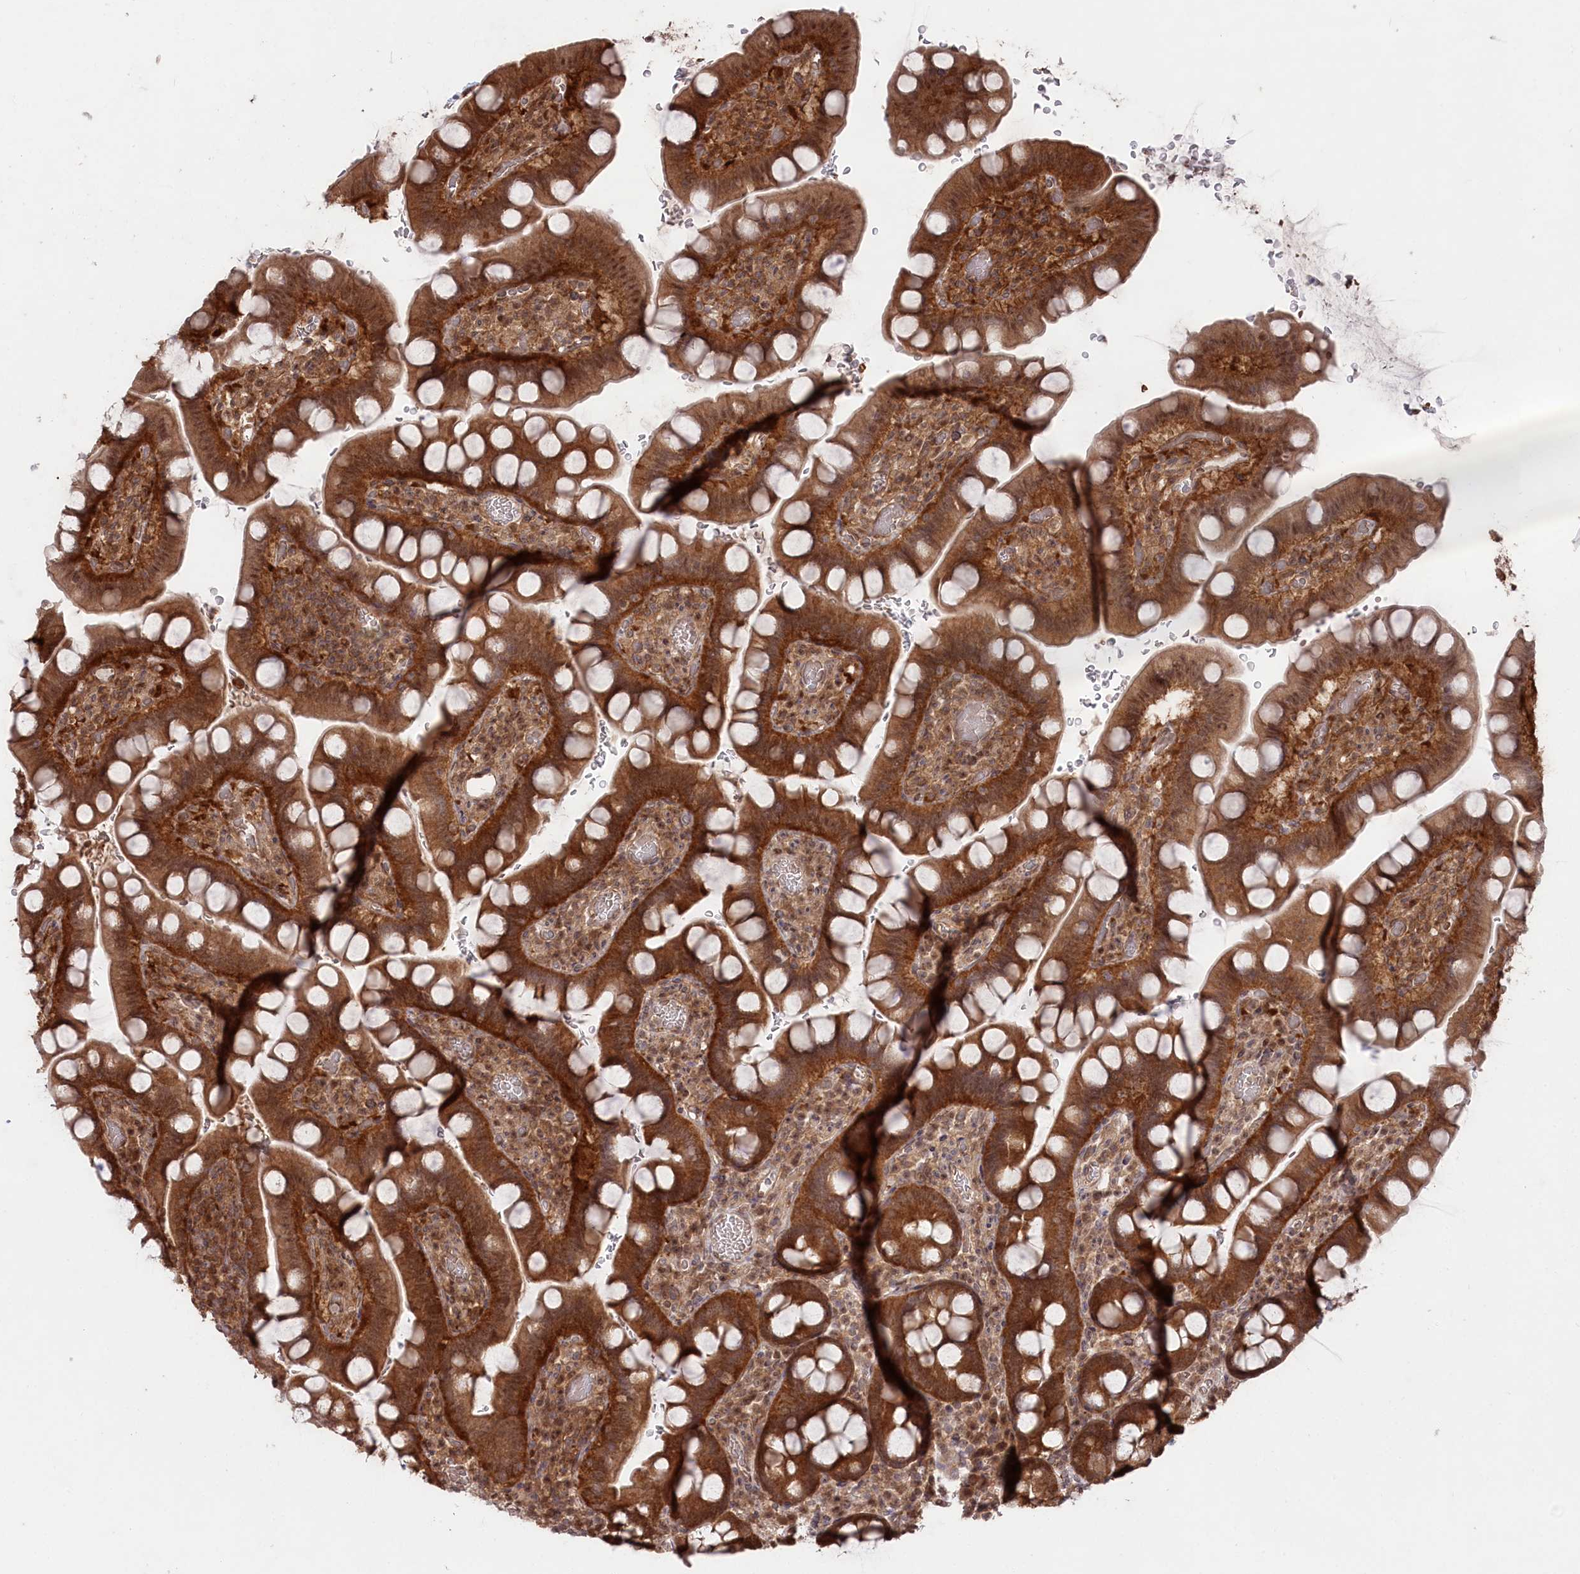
{"staining": {"intensity": "strong", "quantity": ">75%", "location": "cytoplasmic/membranous,nuclear"}, "tissue": "small intestine", "cell_type": "Glandular cells", "image_type": "normal", "snomed": [{"axis": "morphology", "description": "Normal tissue, NOS"}, {"axis": "topography", "description": "Stomach, upper"}, {"axis": "topography", "description": "Stomach, lower"}, {"axis": "topography", "description": "Small intestine"}], "caption": "Immunohistochemistry (IHC) histopathology image of normal small intestine: small intestine stained using immunohistochemistry (IHC) demonstrates high levels of strong protein expression localized specifically in the cytoplasmic/membranous,nuclear of glandular cells, appearing as a cytoplasmic/membranous,nuclear brown color.", "gene": "PSMA1", "patient": {"sex": "male", "age": 68}}